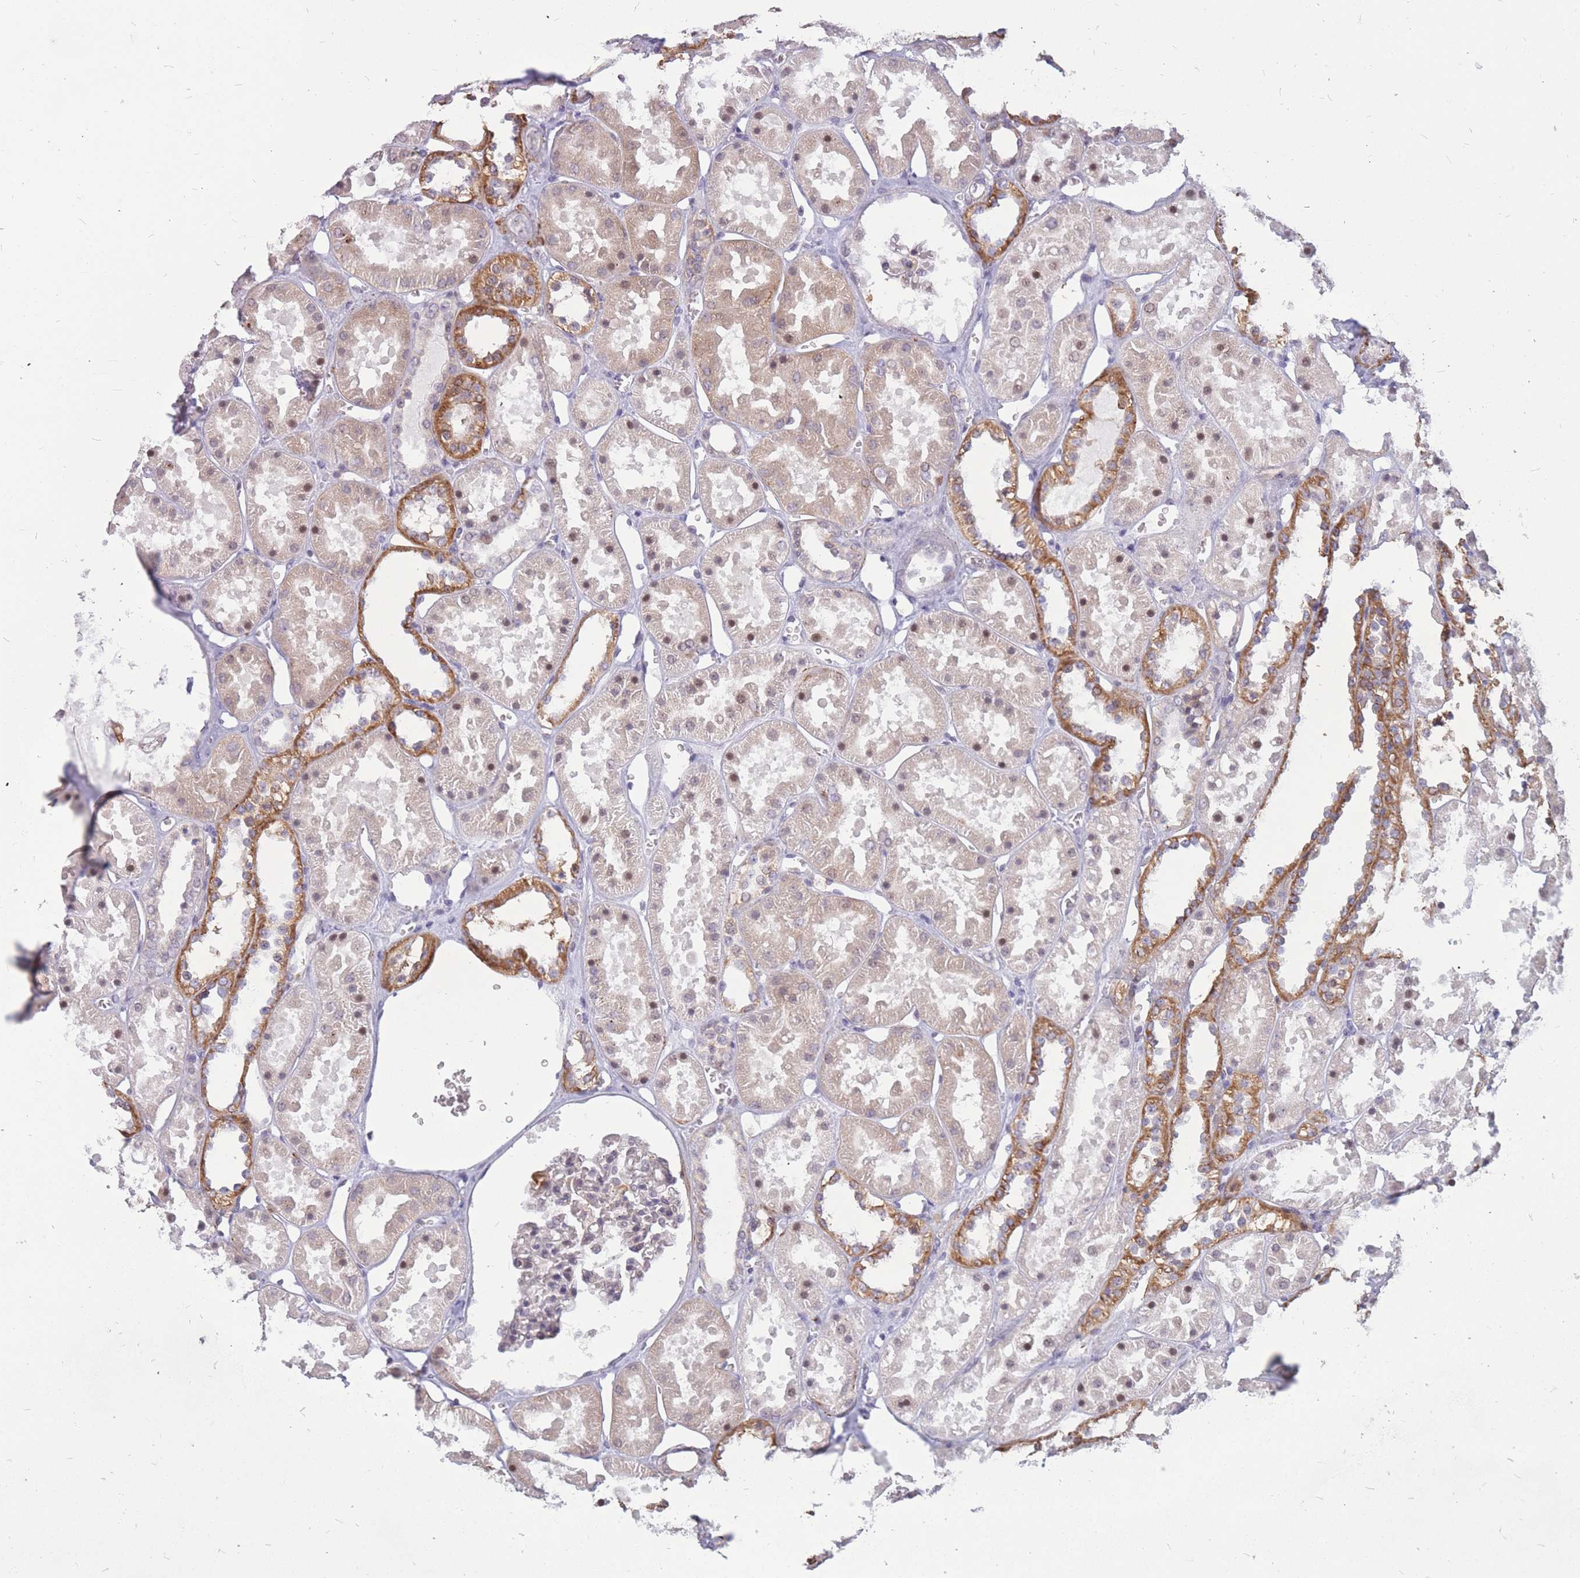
{"staining": {"intensity": "weak", "quantity": "<25%", "location": "nuclear"}, "tissue": "kidney", "cell_type": "Cells in glomeruli", "image_type": "normal", "snomed": [{"axis": "morphology", "description": "Normal tissue, NOS"}, {"axis": "topography", "description": "Kidney"}], "caption": "Immunohistochemistry micrograph of normal kidney: kidney stained with DAB displays no significant protein staining in cells in glomeruli.", "gene": "ADD2", "patient": {"sex": "female", "age": 41}}